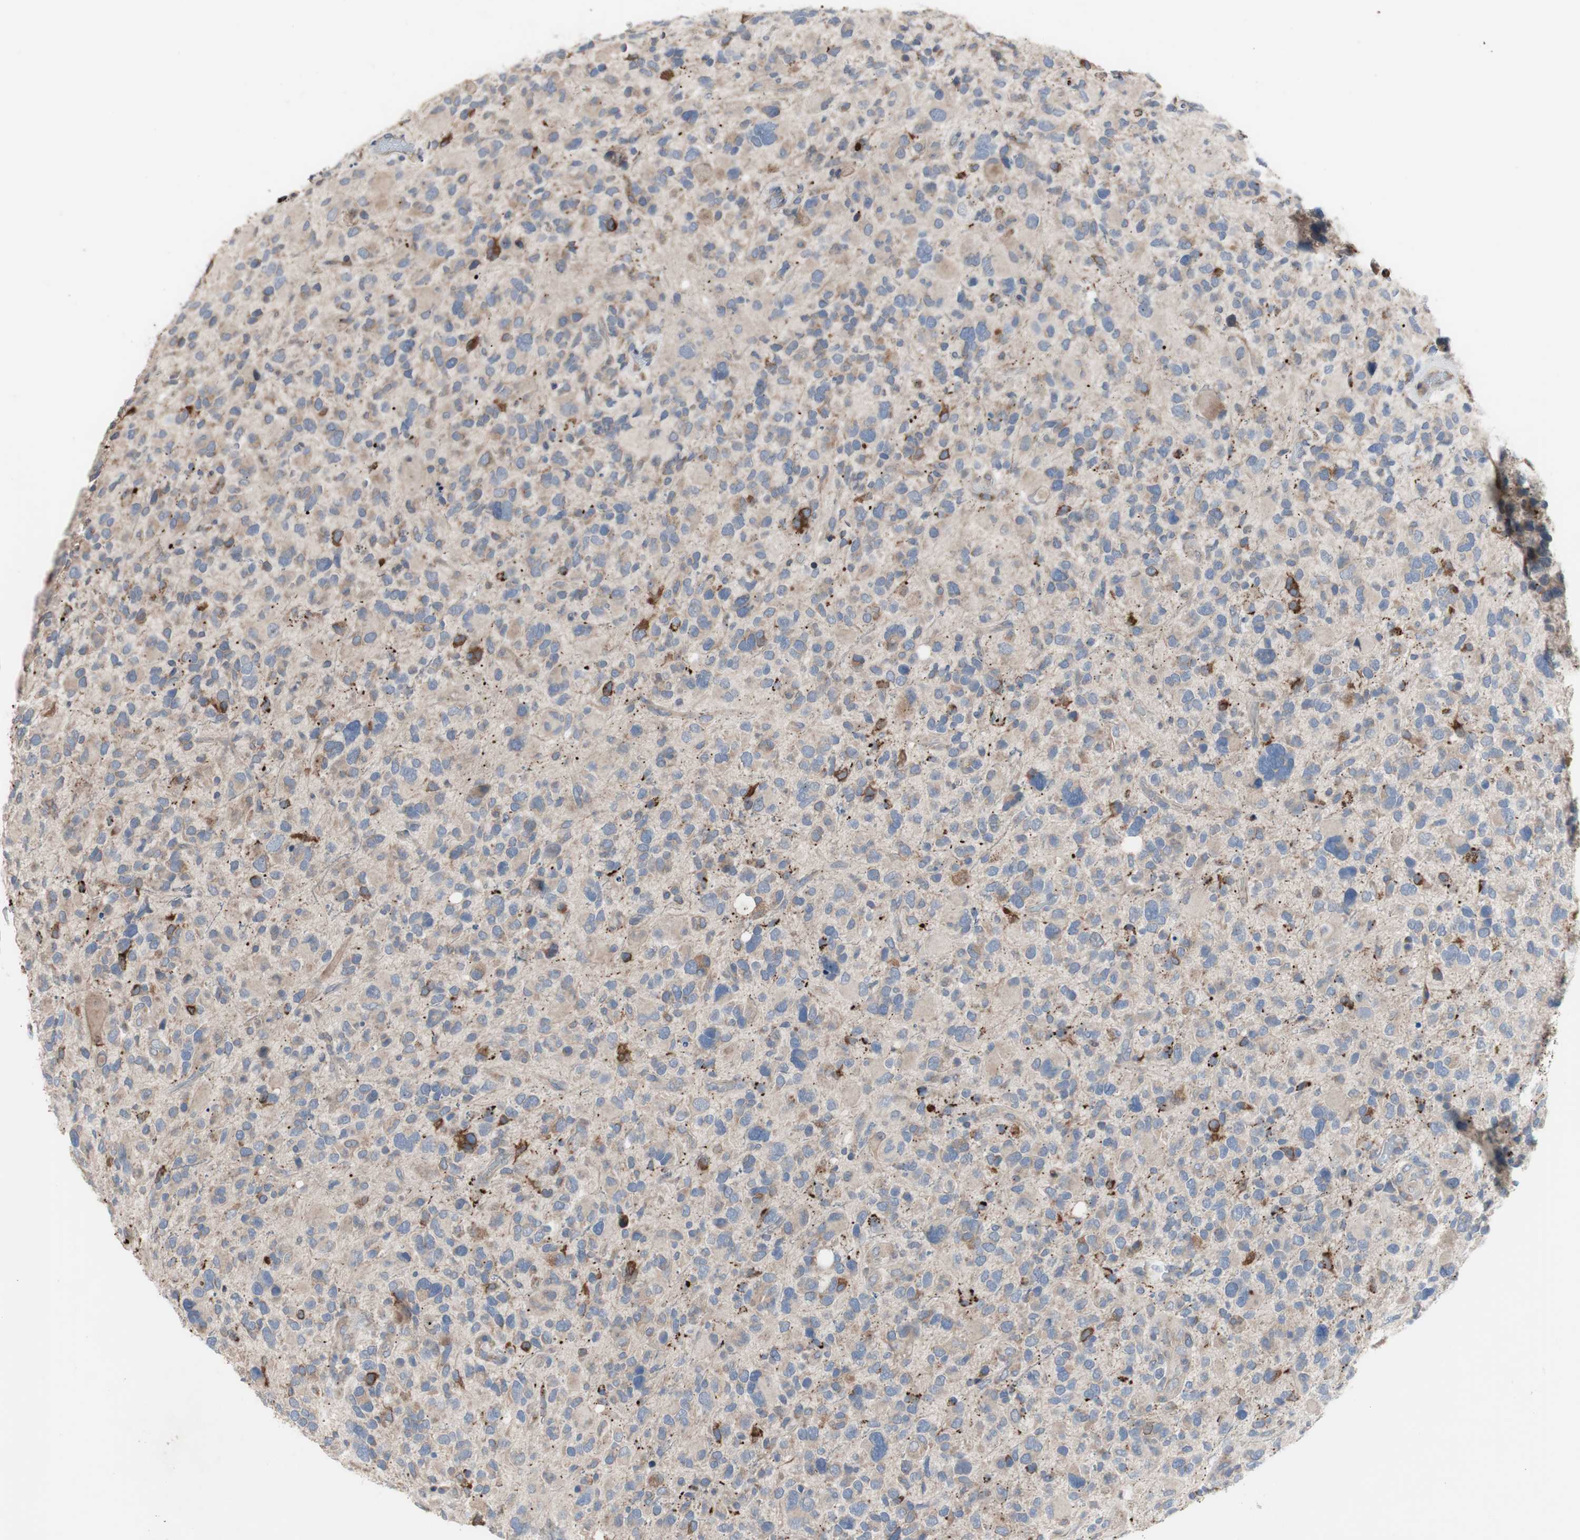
{"staining": {"intensity": "weak", "quantity": "25%-75%", "location": "cytoplasmic/membranous"}, "tissue": "glioma", "cell_type": "Tumor cells", "image_type": "cancer", "snomed": [{"axis": "morphology", "description": "Glioma, malignant, High grade"}, {"axis": "topography", "description": "Brain"}], "caption": "The photomicrograph shows a brown stain indicating the presence of a protein in the cytoplasmic/membranous of tumor cells in glioma.", "gene": "TTC14", "patient": {"sex": "male", "age": 48}}